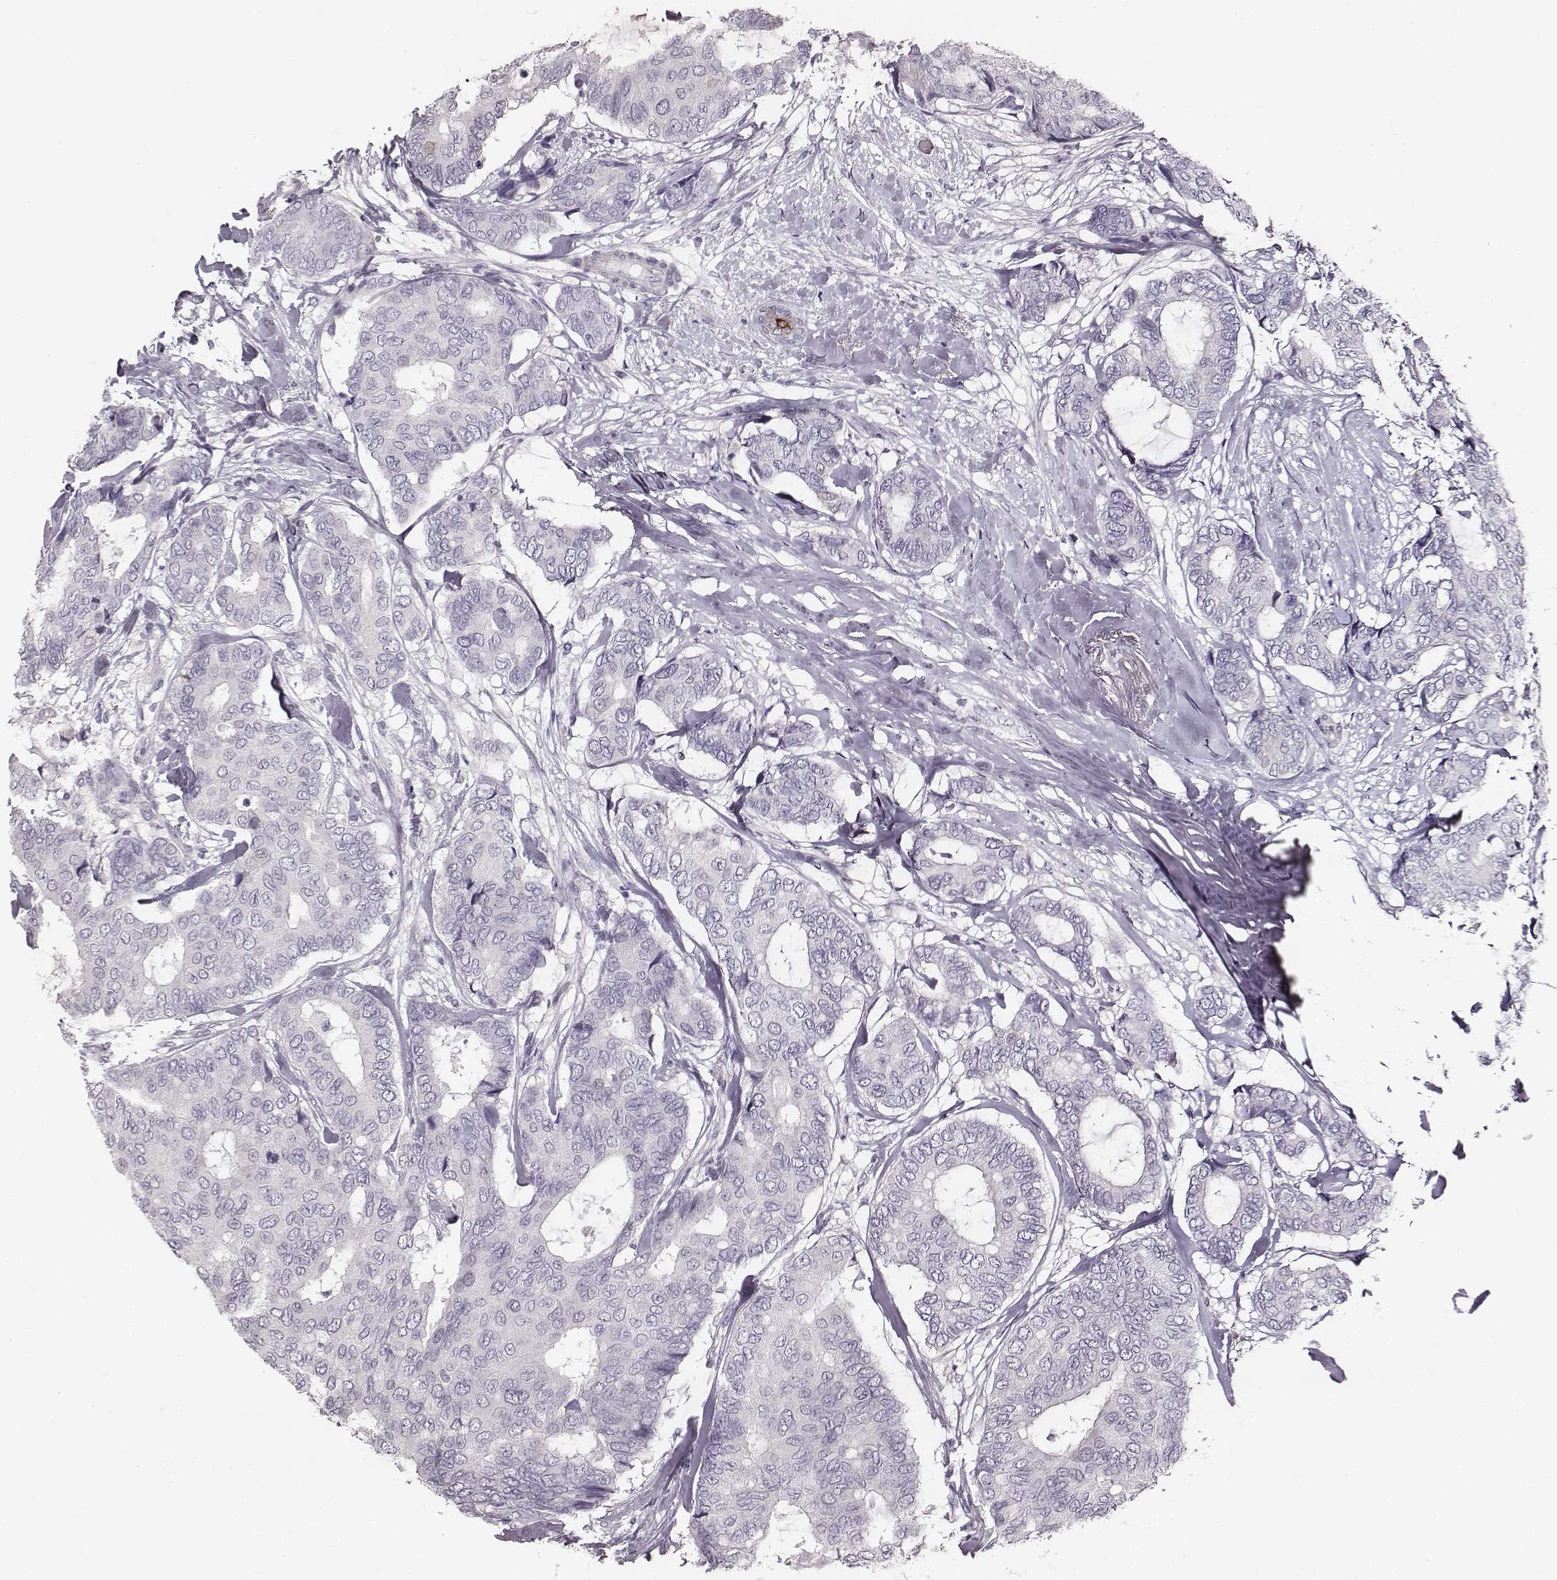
{"staining": {"intensity": "negative", "quantity": "none", "location": "none"}, "tissue": "breast cancer", "cell_type": "Tumor cells", "image_type": "cancer", "snomed": [{"axis": "morphology", "description": "Duct carcinoma"}, {"axis": "topography", "description": "Breast"}], "caption": "A high-resolution image shows immunohistochemistry staining of breast cancer, which shows no significant positivity in tumor cells.", "gene": "PDE8B", "patient": {"sex": "female", "age": 75}}